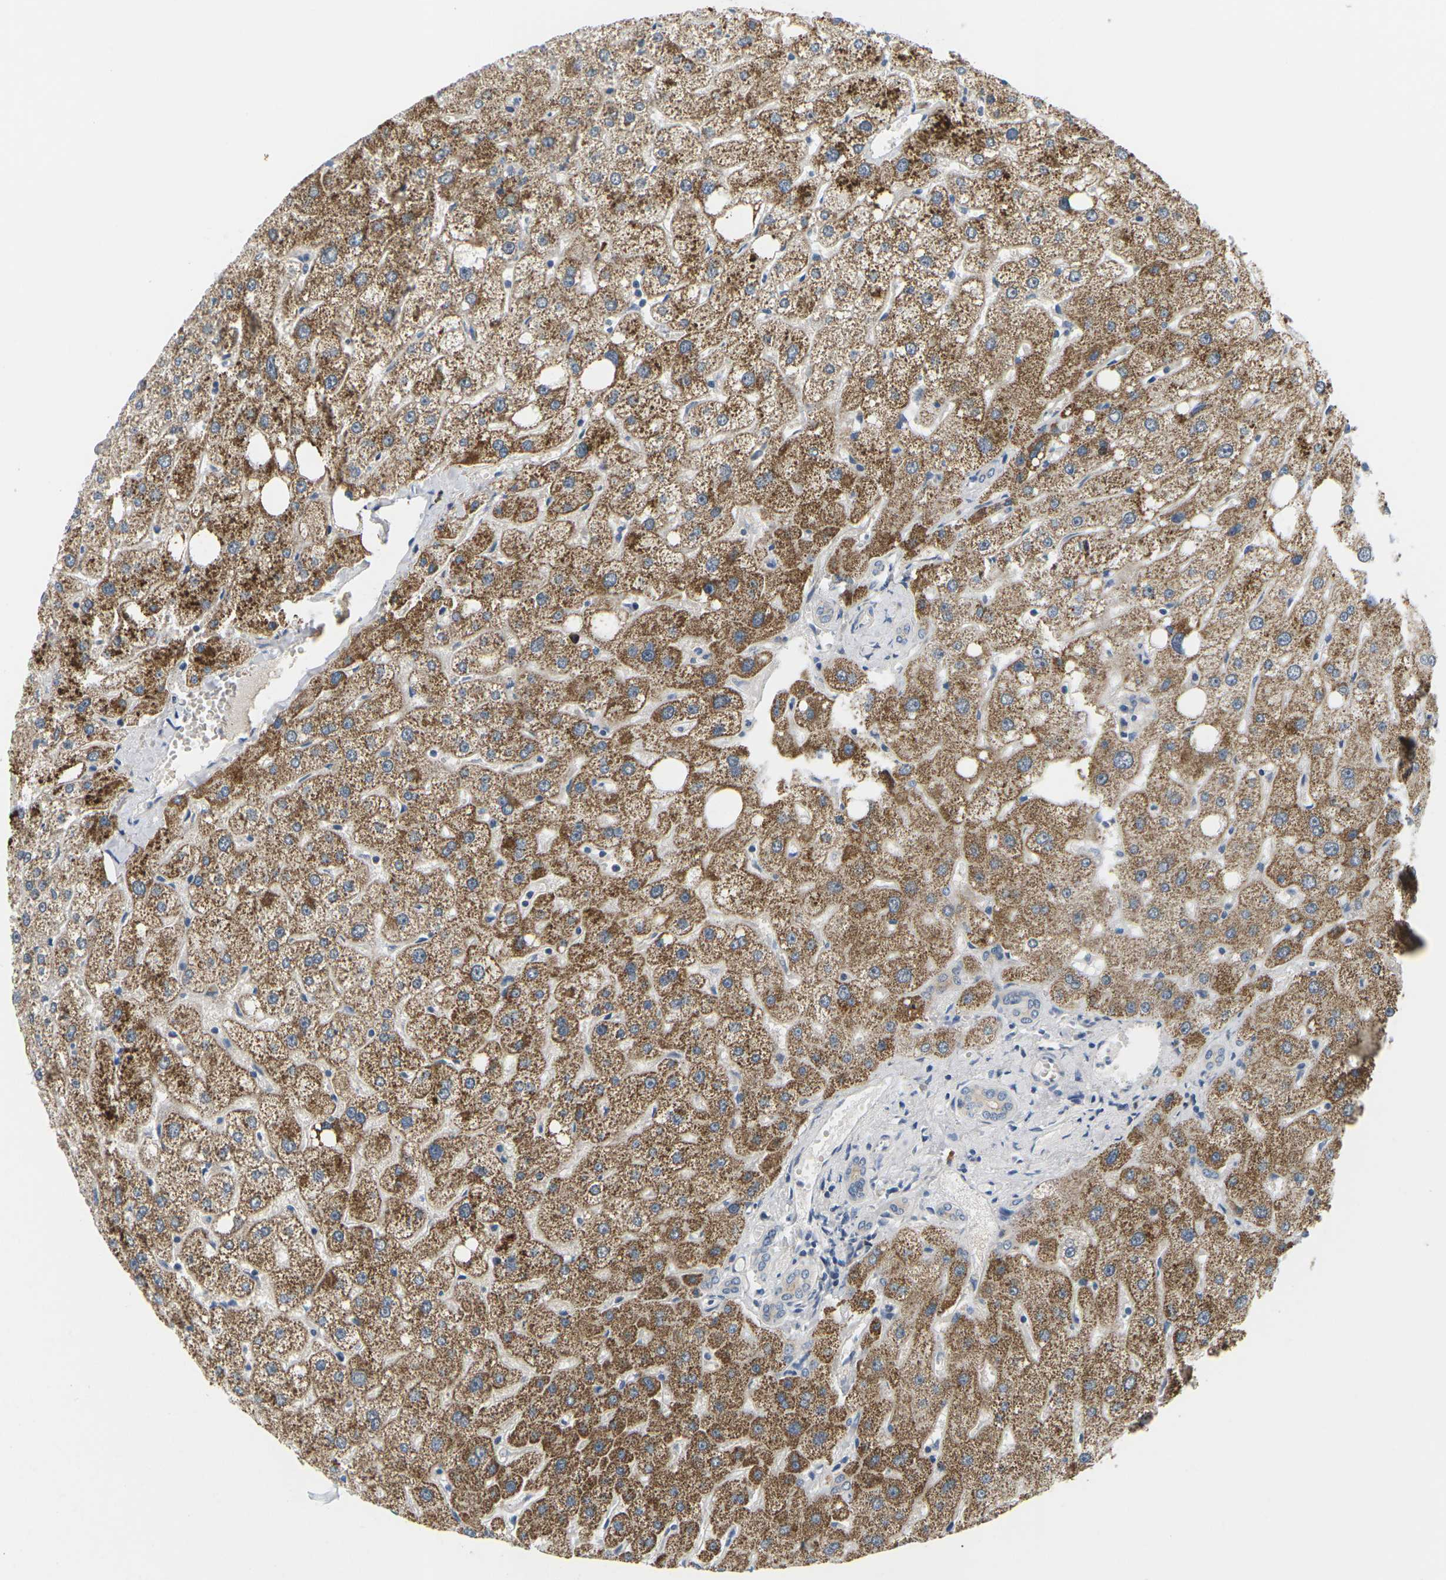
{"staining": {"intensity": "weak", "quantity": "<25%", "location": "cytoplasmic/membranous"}, "tissue": "liver", "cell_type": "Cholangiocytes", "image_type": "normal", "snomed": [{"axis": "morphology", "description": "Normal tissue, NOS"}, {"axis": "topography", "description": "Liver"}], "caption": "An immunohistochemistry micrograph of unremarkable liver is shown. There is no staining in cholangiocytes of liver.", "gene": "EVA1C", "patient": {"sex": "male", "age": 73}}